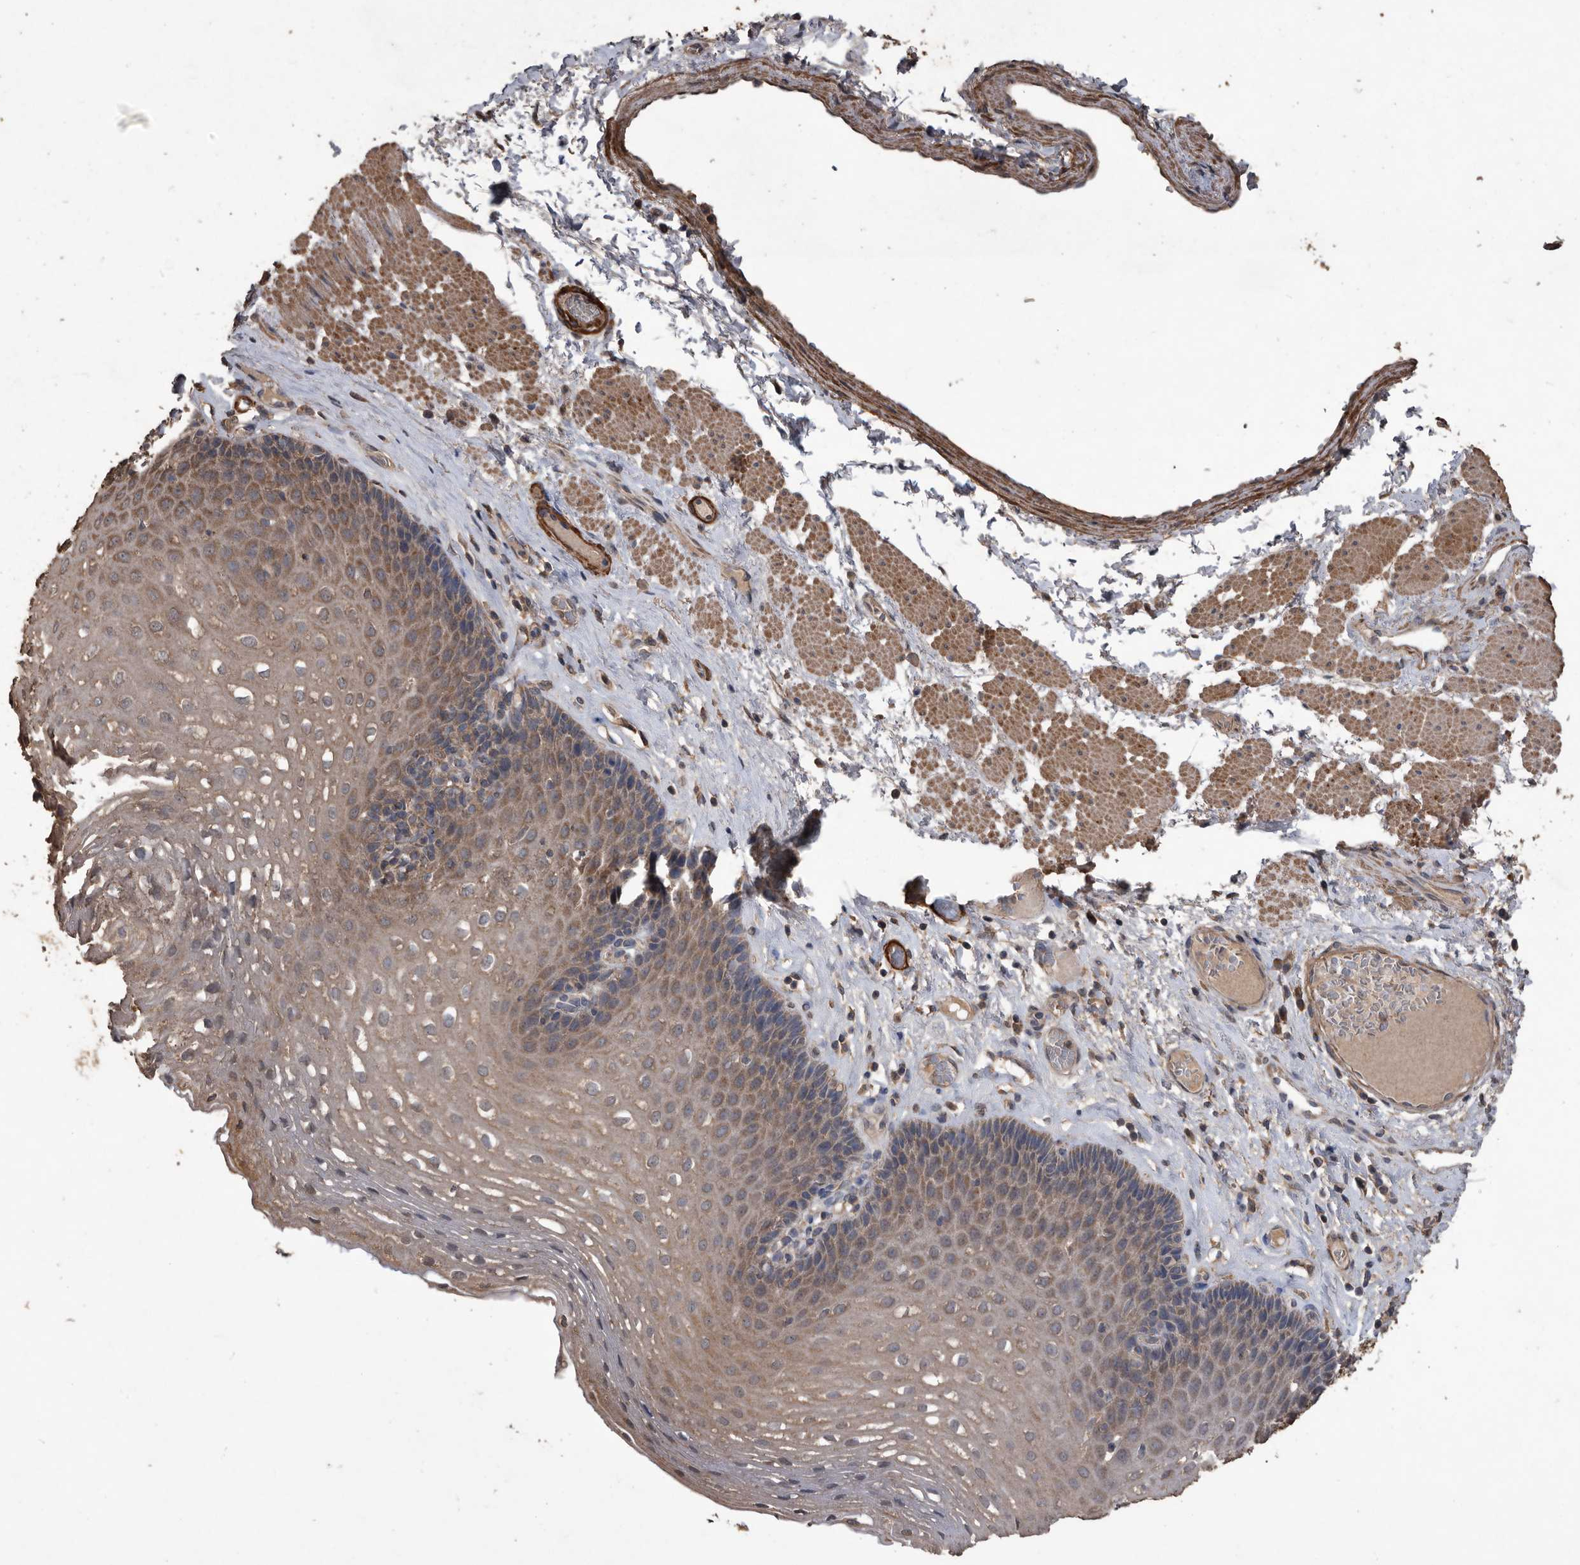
{"staining": {"intensity": "moderate", "quantity": "25%-75%", "location": "cytoplasmic/membranous"}, "tissue": "esophagus", "cell_type": "Squamous epithelial cells", "image_type": "normal", "snomed": [{"axis": "morphology", "description": "Normal tissue, NOS"}, {"axis": "topography", "description": "Esophagus"}], "caption": "The photomicrograph reveals staining of benign esophagus, revealing moderate cytoplasmic/membranous protein expression (brown color) within squamous epithelial cells. (Brightfield microscopy of DAB IHC at high magnification).", "gene": "NRBP1", "patient": {"sex": "female", "age": 66}}